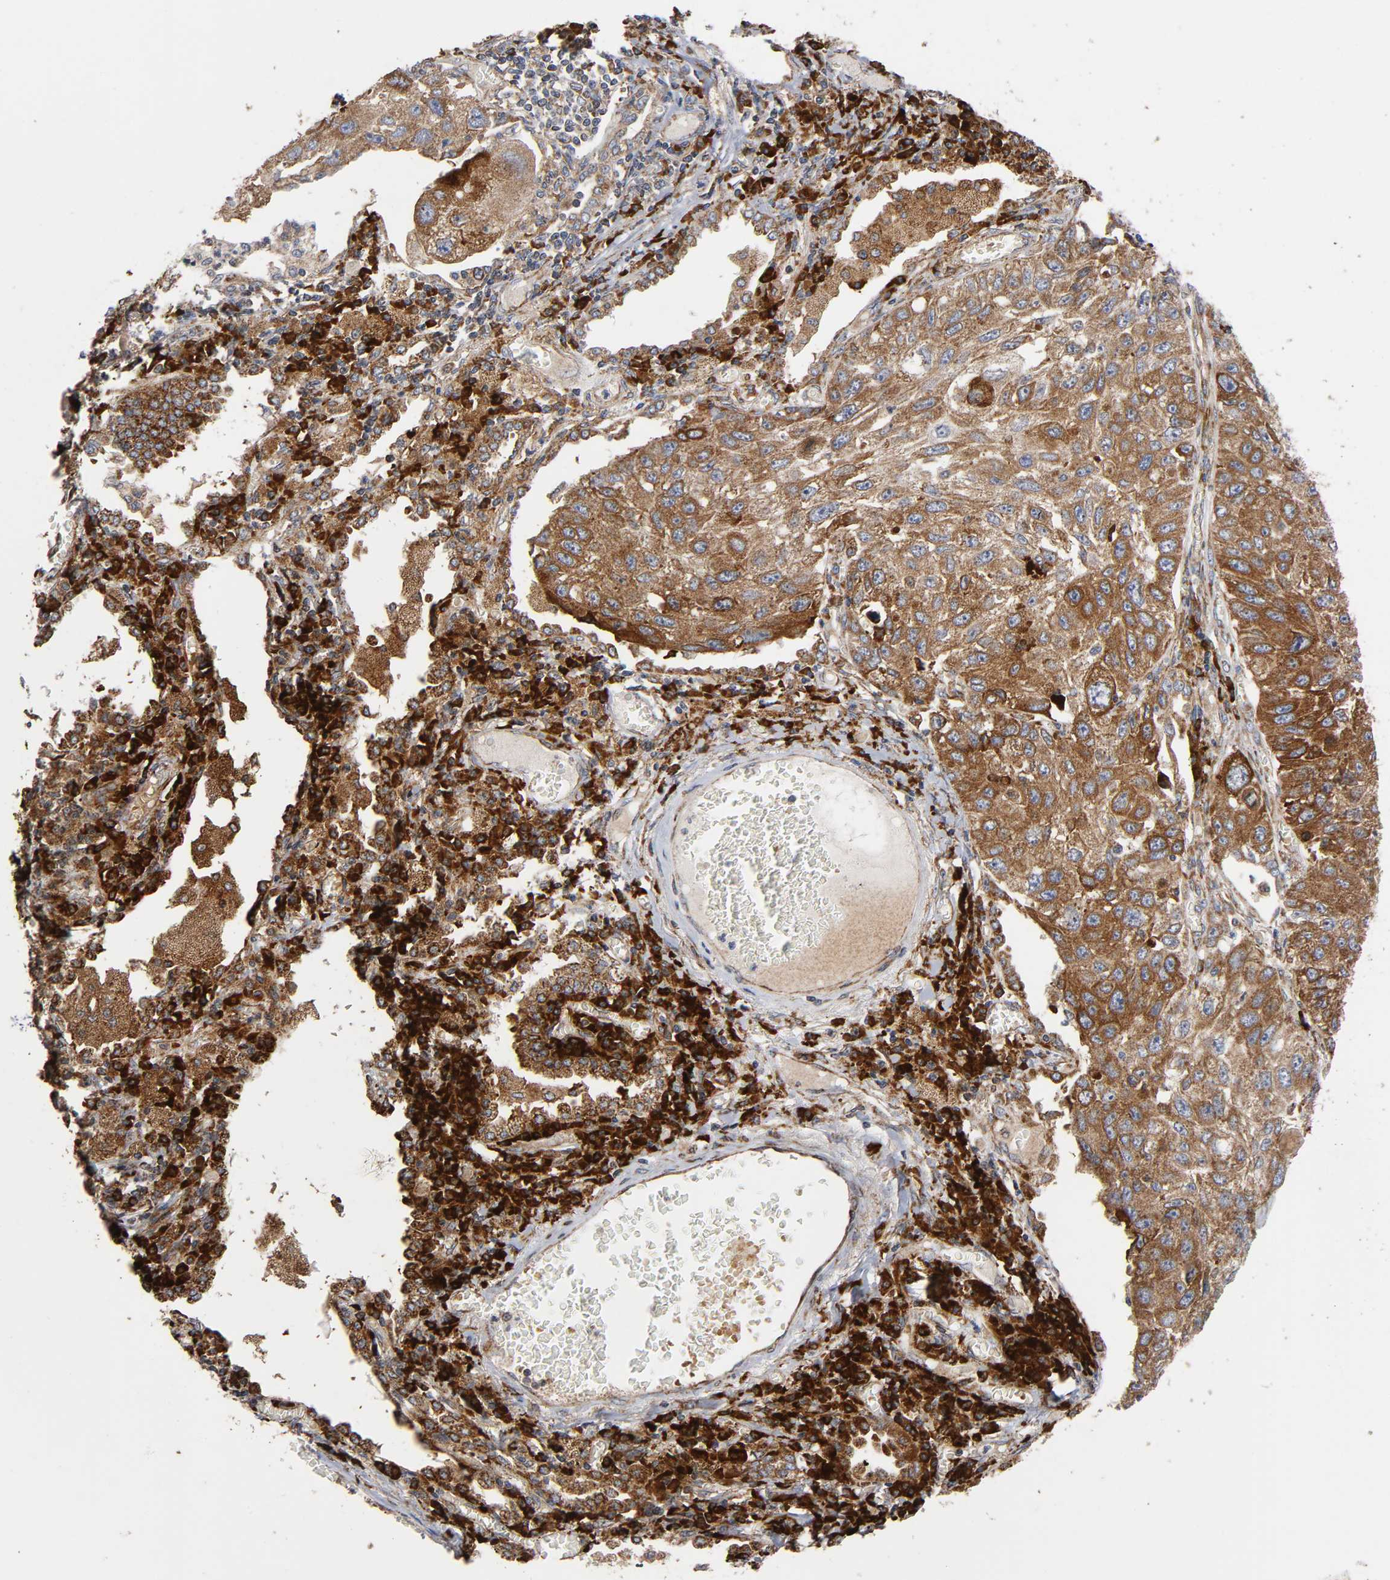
{"staining": {"intensity": "moderate", "quantity": ">75%", "location": "cytoplasmic/membranous"}, "tissue": "lung cancer", "cell_type": "Tumor cells", "image_type": "cancer", "snomed": [{"axis": "morphology", "description": "Squamous cell carcinoma, NOS"}, {"axis": "topography", "description": "Lung"}], "caption": "IHC staining of lung squamous cell carcinoma, which demonstrates medium levels of moderate cytoplasmic/membranous positivity in approximately >75% of tumor cells indicating moderate cytoplasmic/membranous protein positivity. The staining was performed using DAB (3,3'-diaminobenzidine) (brown) for protein detection and nuclei were counterstained in hematoxylin (blue).", "gene": "MAP3K1", "patient": {"sex": "male", "age": 71}}